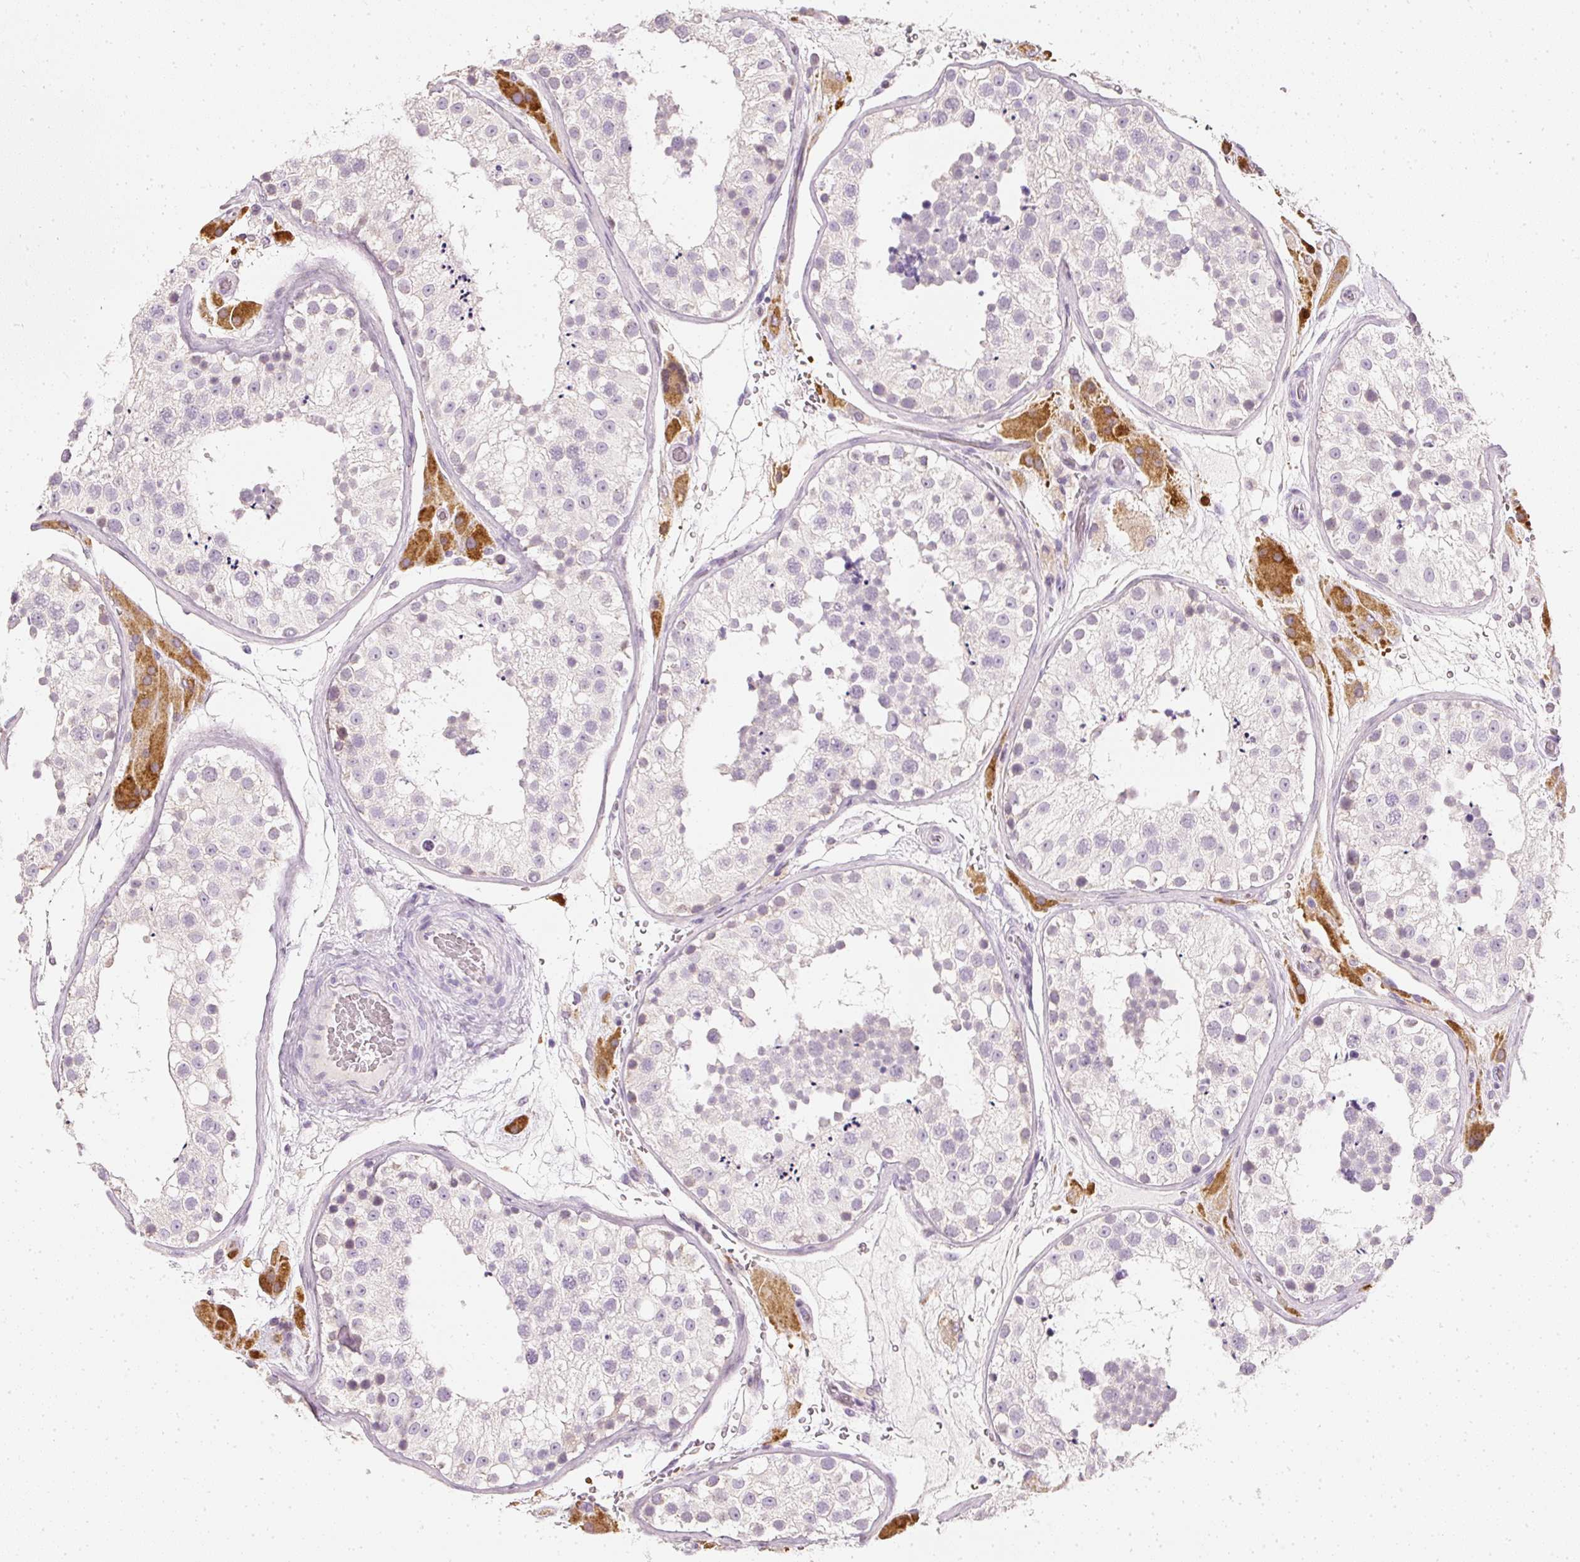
{"staining": {"intensity": "negative", "quantity": "none", "location": "none"}, "tissue": "testis", "cell_type": "Cells in seminiferous ducts", "image_type": "normal", "snomed": [{"axis": "morphology", "description": "Normal tissue, NOS"}, {"axis": "topography", "description": "Testis"}], "caption": "Normal testis was stained to show a protein in brown. There is no significant staining in cells in seminiferous ducts. (Stains: DAB IHC with hematoxylin counter stain, Microscopy: brightfield microscopy at high magnification).", "gene": "ELAVL3", "patient": {"sex": "male", "age": 26}}